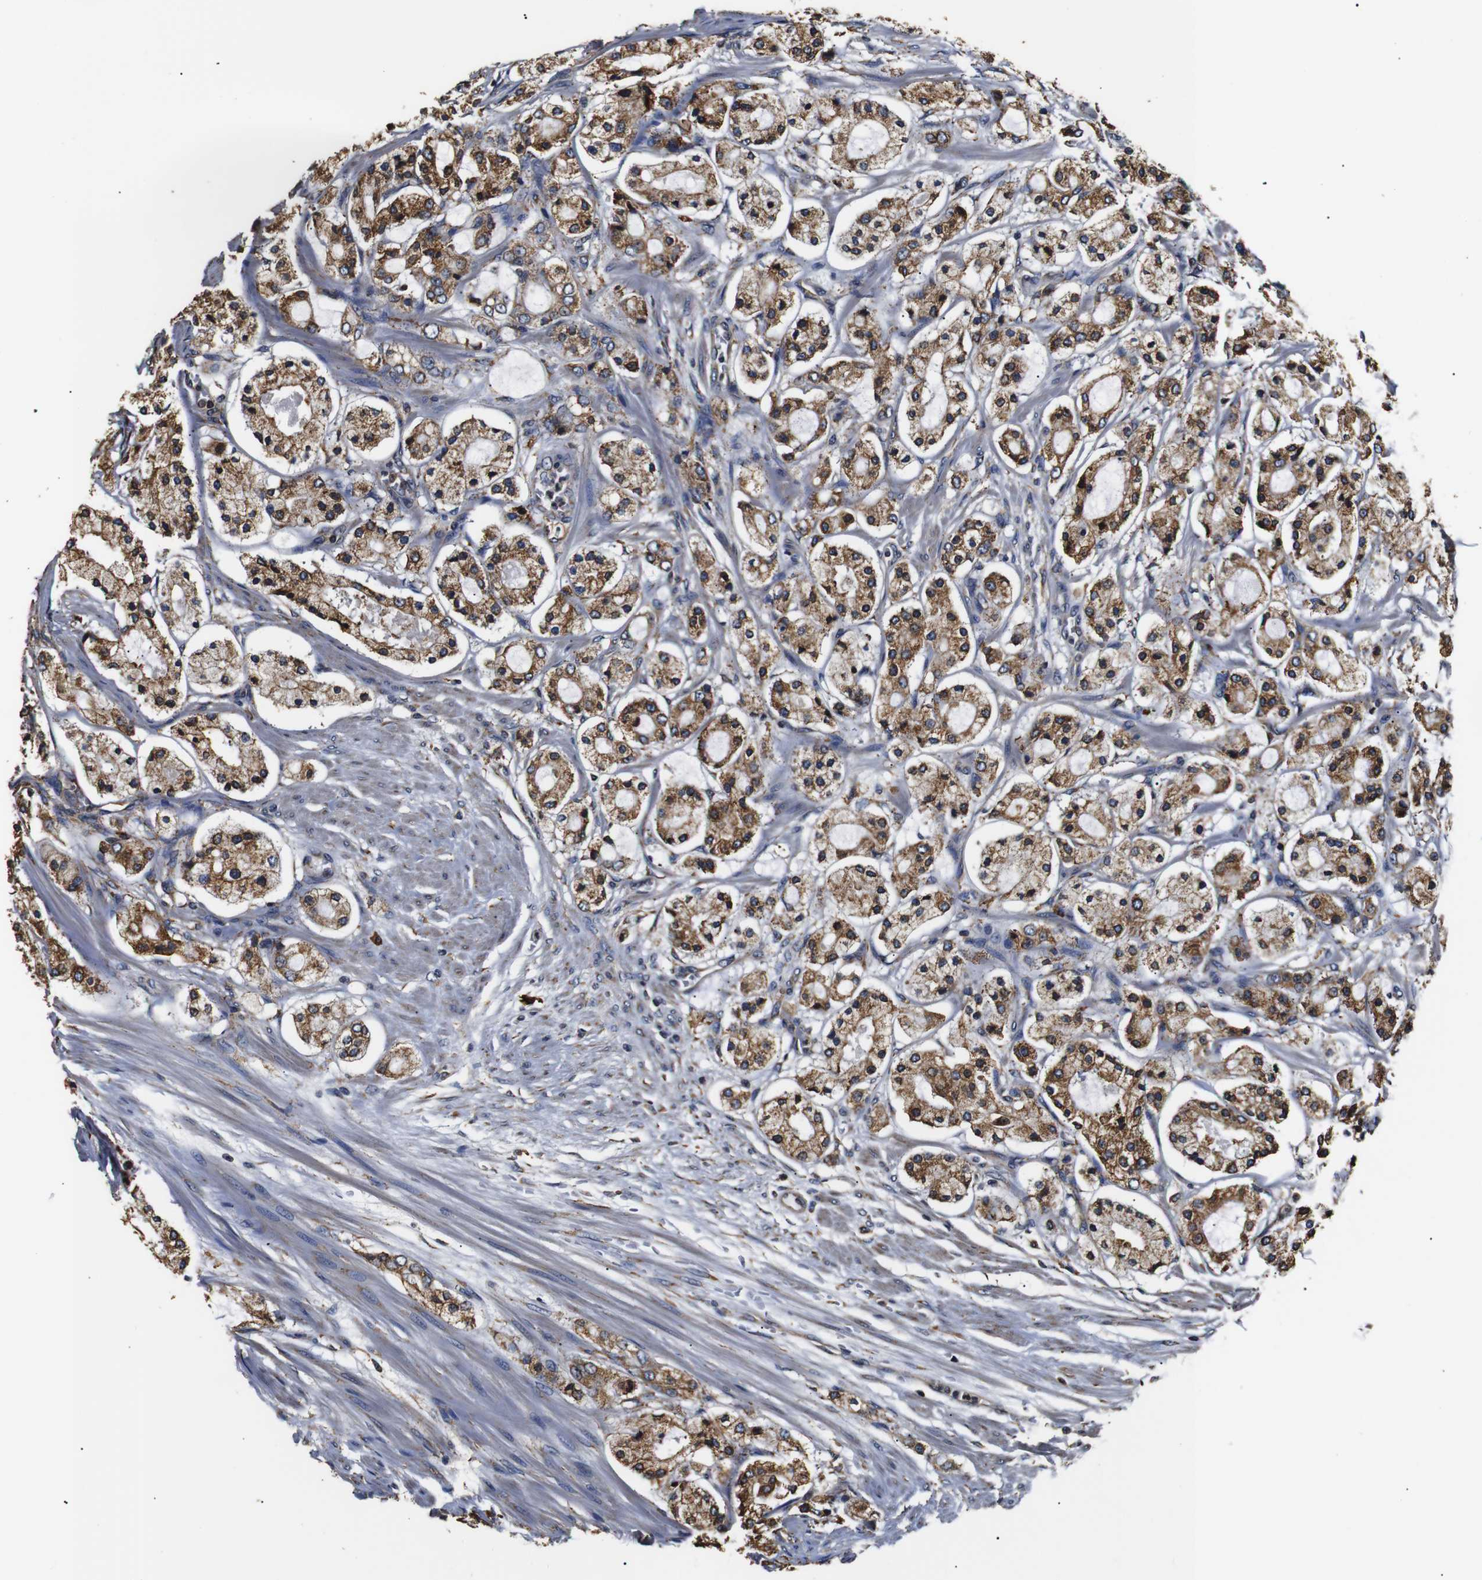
{"staining": {"intensity": "moderate", "quantity": ">75%", "location": "cytoplasmic/membranous"}, "tissue": "prostate cancer", "cell_type": "Tumor cells", "image_type": "cancer", "snomed": [{"axis": "morphology", "description": "Adenocarcinoma, High grade"}, {"axis": "topography", "description": "Prostate"}], "caption": "This is an image of immunohistochemistry staining of high-grade adenocarcinoma (prostate), which shows moderate positivity in the cytoplasmic/membranous of tumor cells.", "gene": "HHIP", "patient": {"sex": "male", "age": 65}}